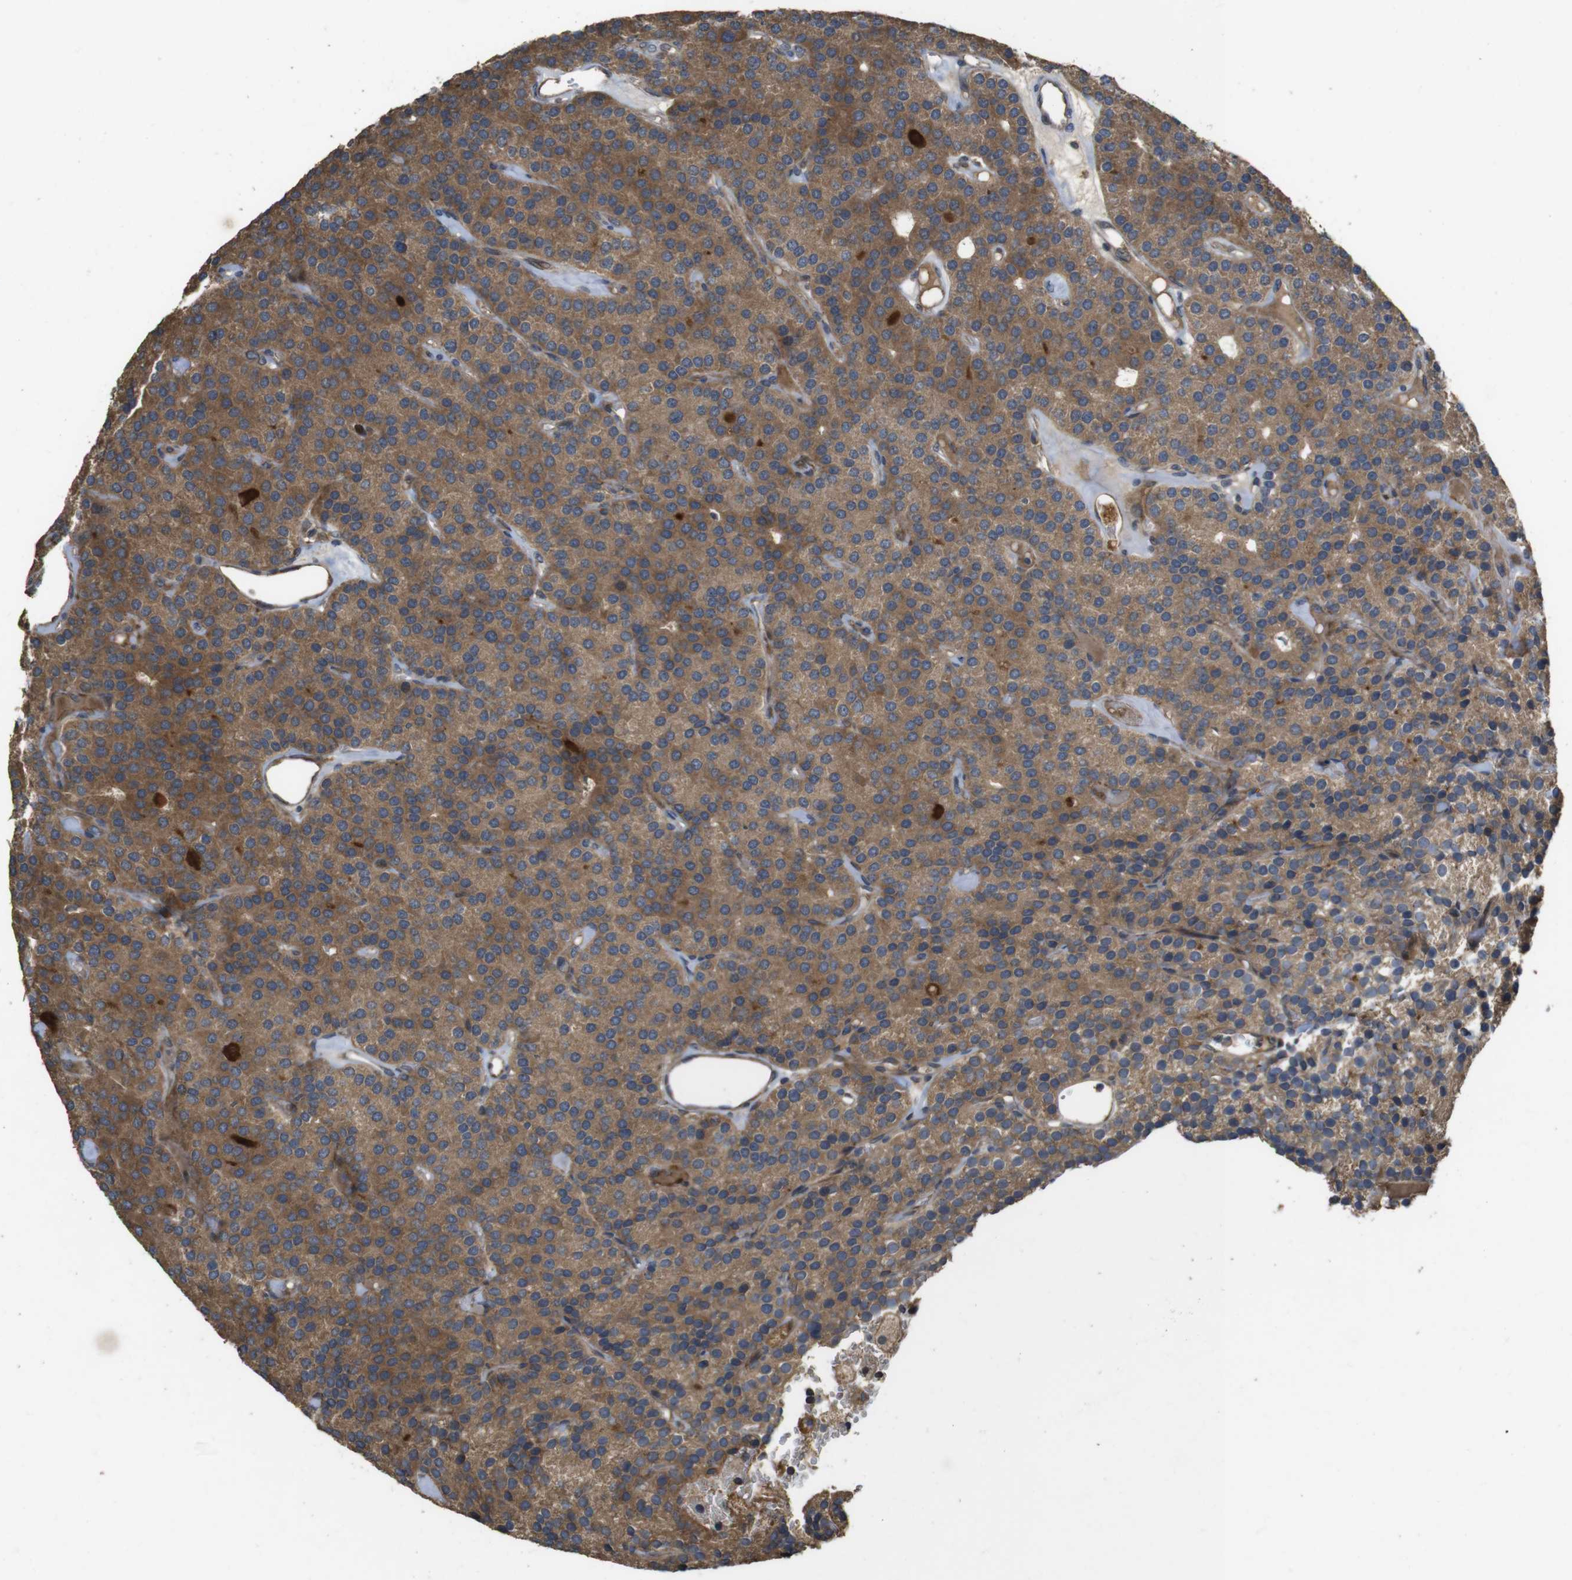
{"staining": {"intensity": "moderate", "quantity": ">75%", "location": "cytoplasmic/membranous"}, "tissue": "parathyroid gland", "cell_type": "Glandular cells", "image_type": "normal", "snomed": [{"axis": "morphology", "description": "Normal tissue, NOS"}, {"axis": "morphology", "description": "Adenoma, NOS"}, {"axis": "topography", "description": "Parathyroid gland"}], "caption": "Parathyroid gland stained for a protein (brown) reveals moderate cytoplasmic/membranous positive expression in about >75% of glandular cells.", "gene": "PCDHB10", "patient": {"sex": "female", "age": 86}}